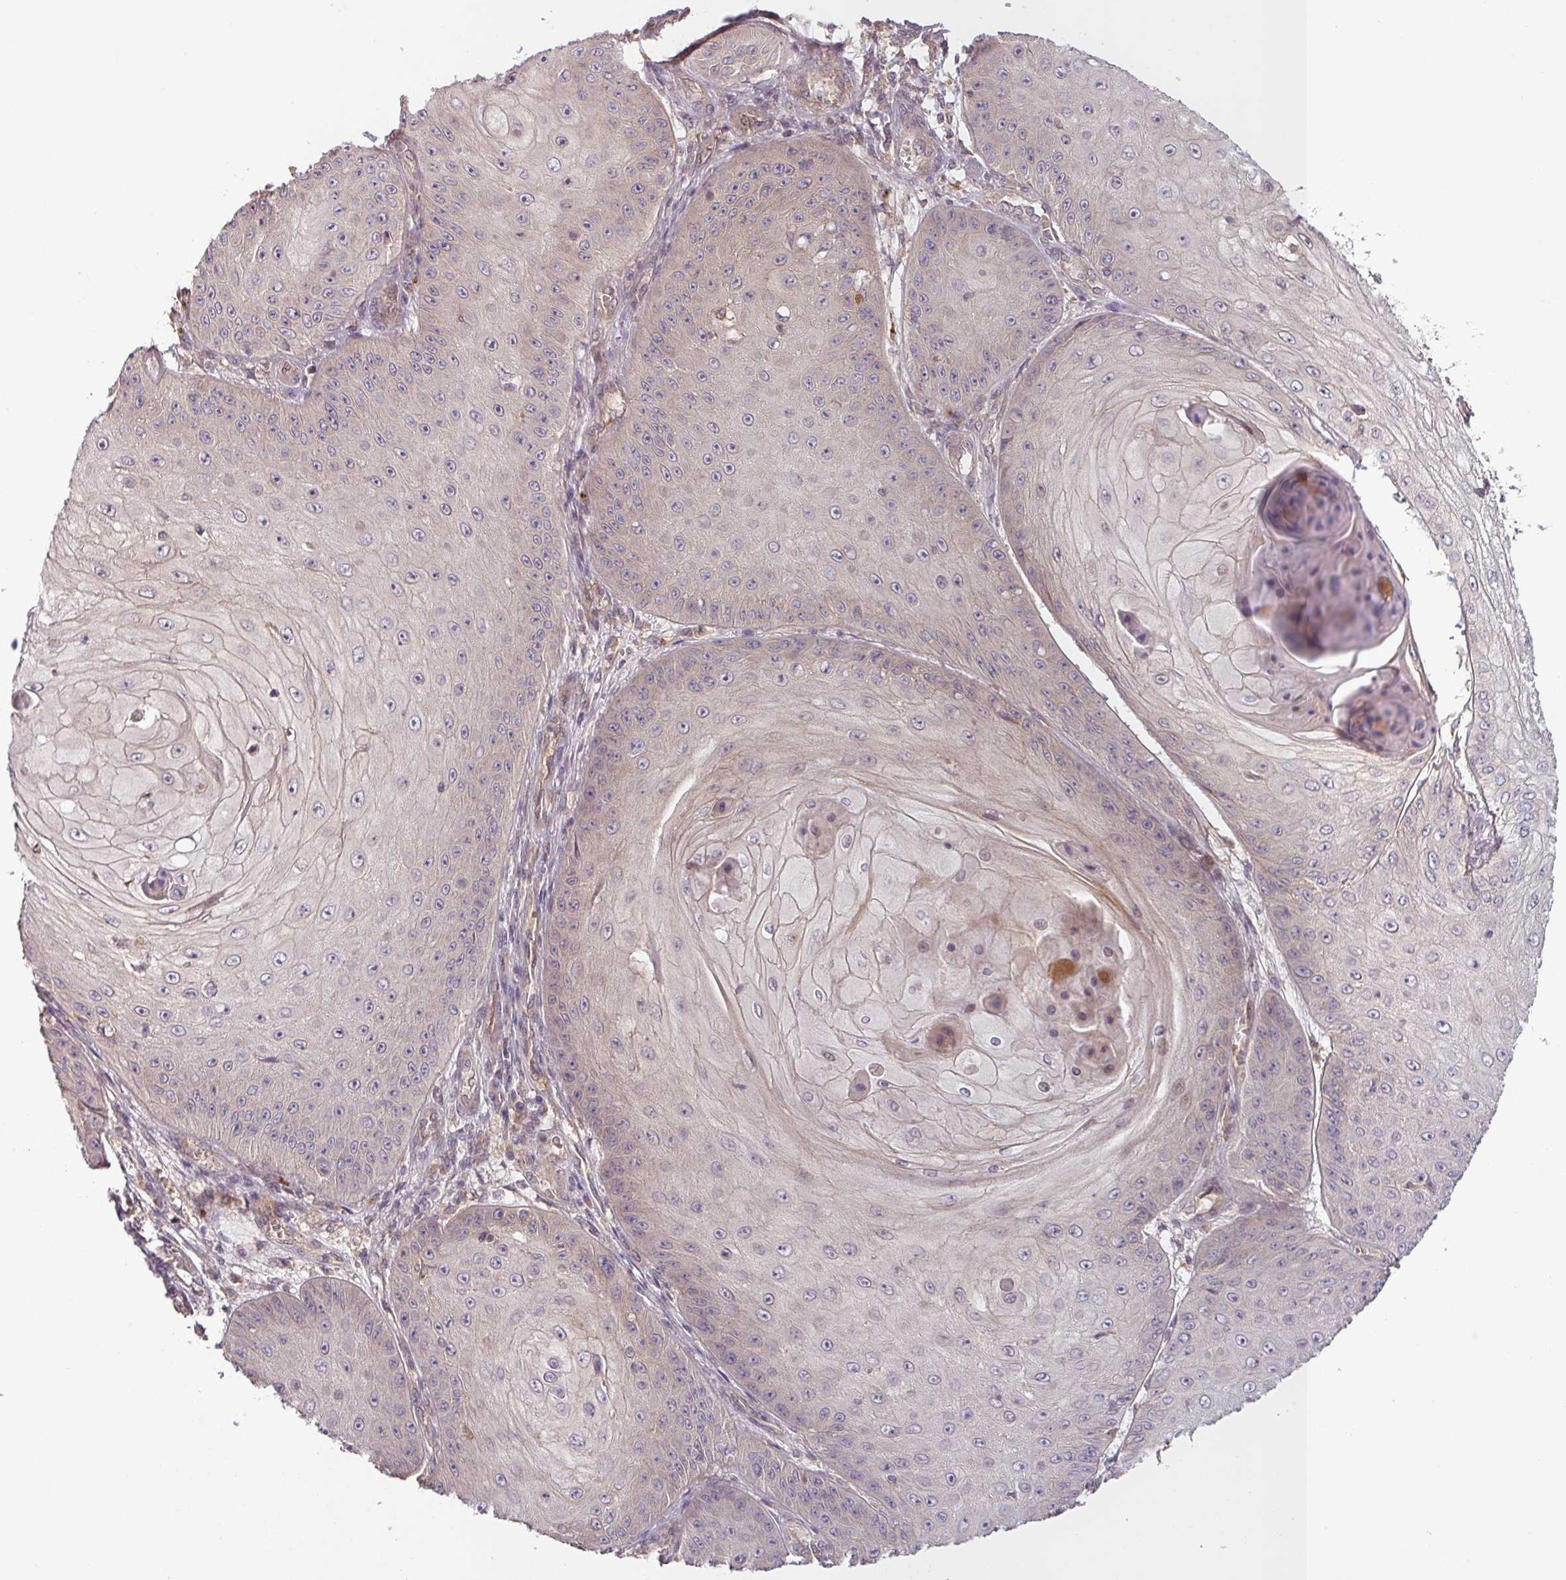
{"staining": {"intensity": "weak", "quantity": "<25%", "location": "cytoplasmic/membranous"}, "tissue": "skin cancer", "cell_type": "Tumor cells", "image_type": "cancer", "snomed": [{"axis": "morphology", "description": "Squamous cell carcinoma, NOS"}, {"axis": "topography", "description": "Skin"}], "caption": "A high-resolution photomicrograph shows immunohistochemistry (IHC) staining of squamous cell carcinoma (skin), which demonstrates no significant staining in tumor cells. (DAB (3,3'-diaminobenzidine) immunohistochemistry visualized using brightfield microscopy, high magnification).", "gene": "RNF31", "patient": {"sex": "male", "age": 70}}